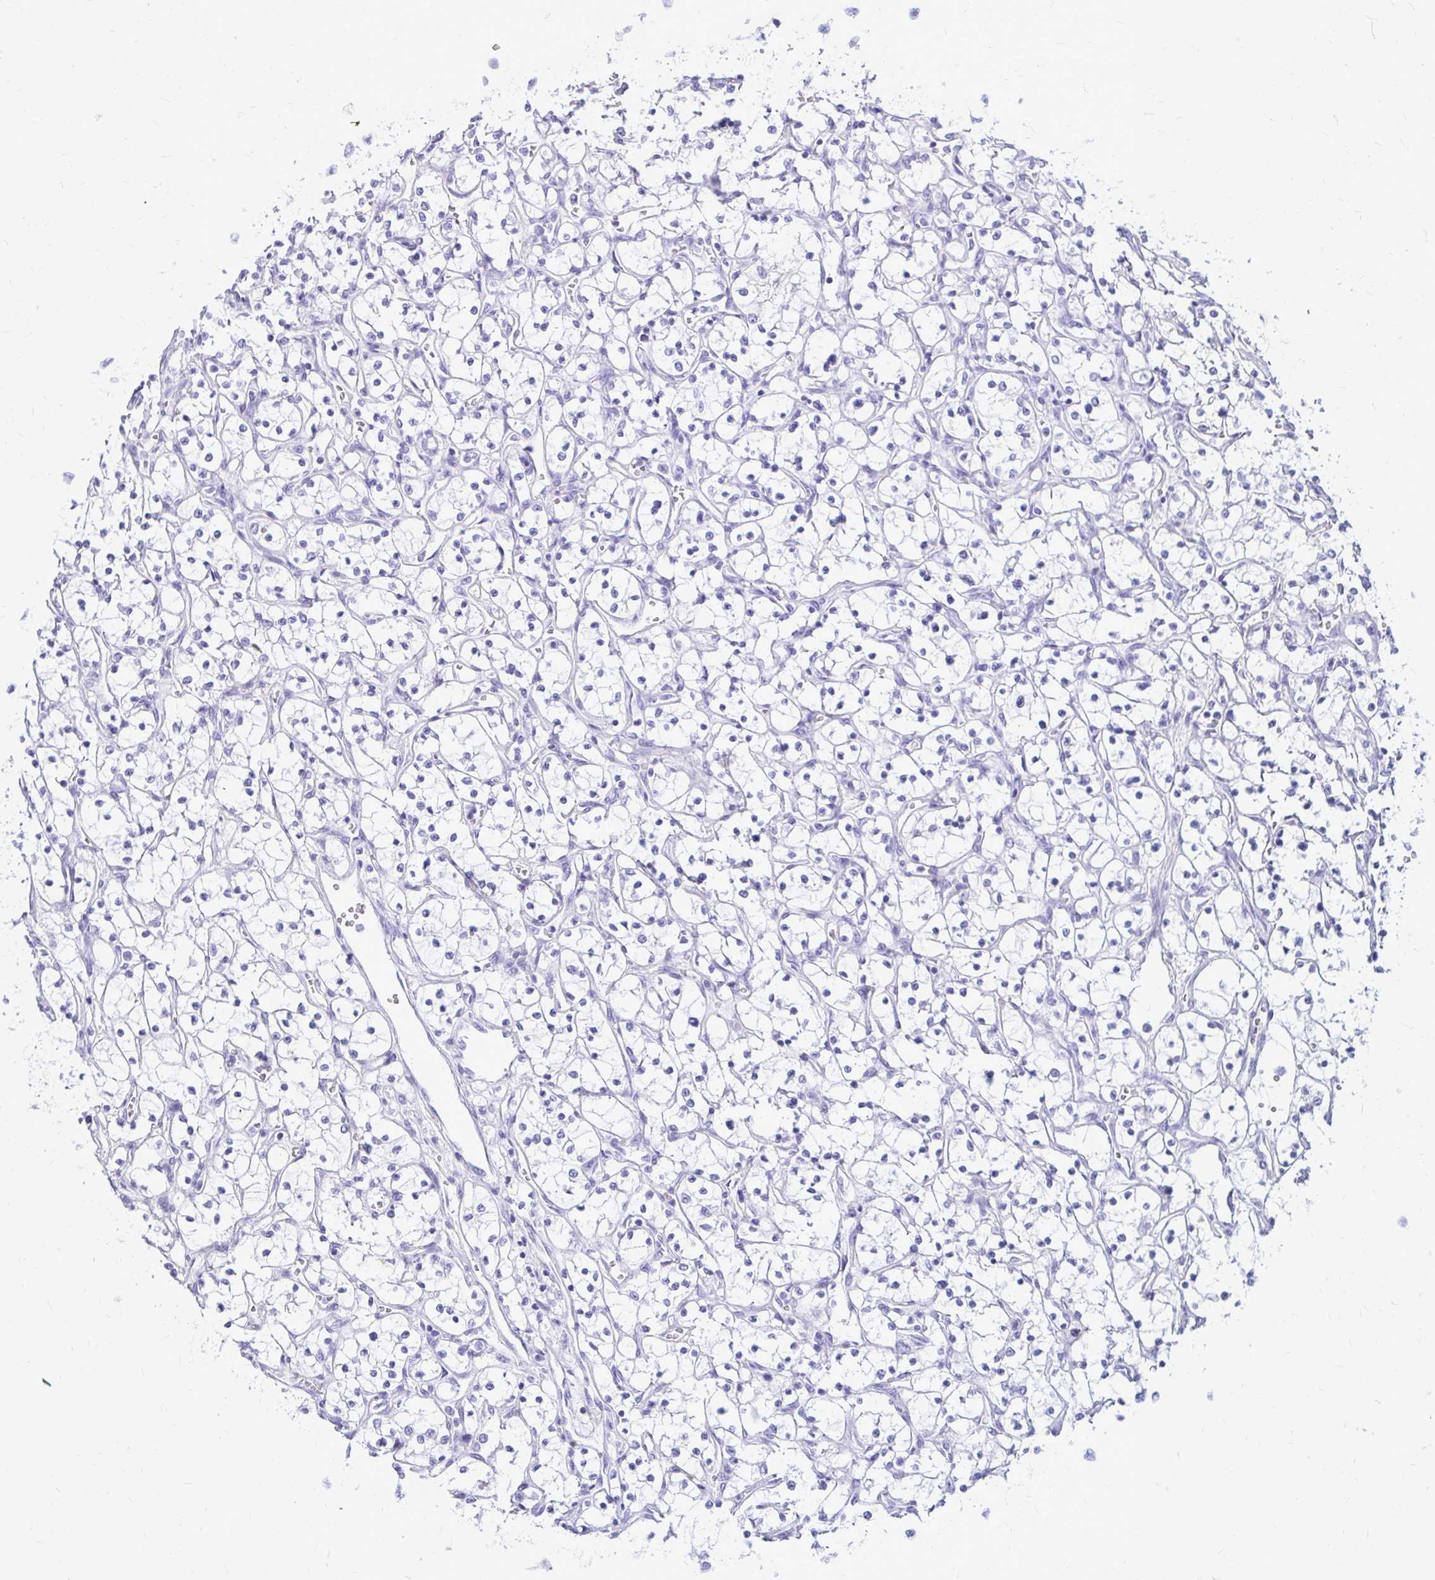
{"staining": {"intensity": "negative", "quantity": "none", "location": "none"}, "tissue": "renal cancer", "cell_type": "Tumor cells", "image_type": "cancer", "snomed": [{"axis": "morphology", "description": "Adenocarcinoma, NOS"}, {"axis": "topography", "description": "Kidney"}], "caption": "Immunohistochemistry of renal cancer (adenocarcinoma) displays no positivity in tumor cells.", "gene": "OR10R2", "patient": {"sex": "female", "age": 69}}